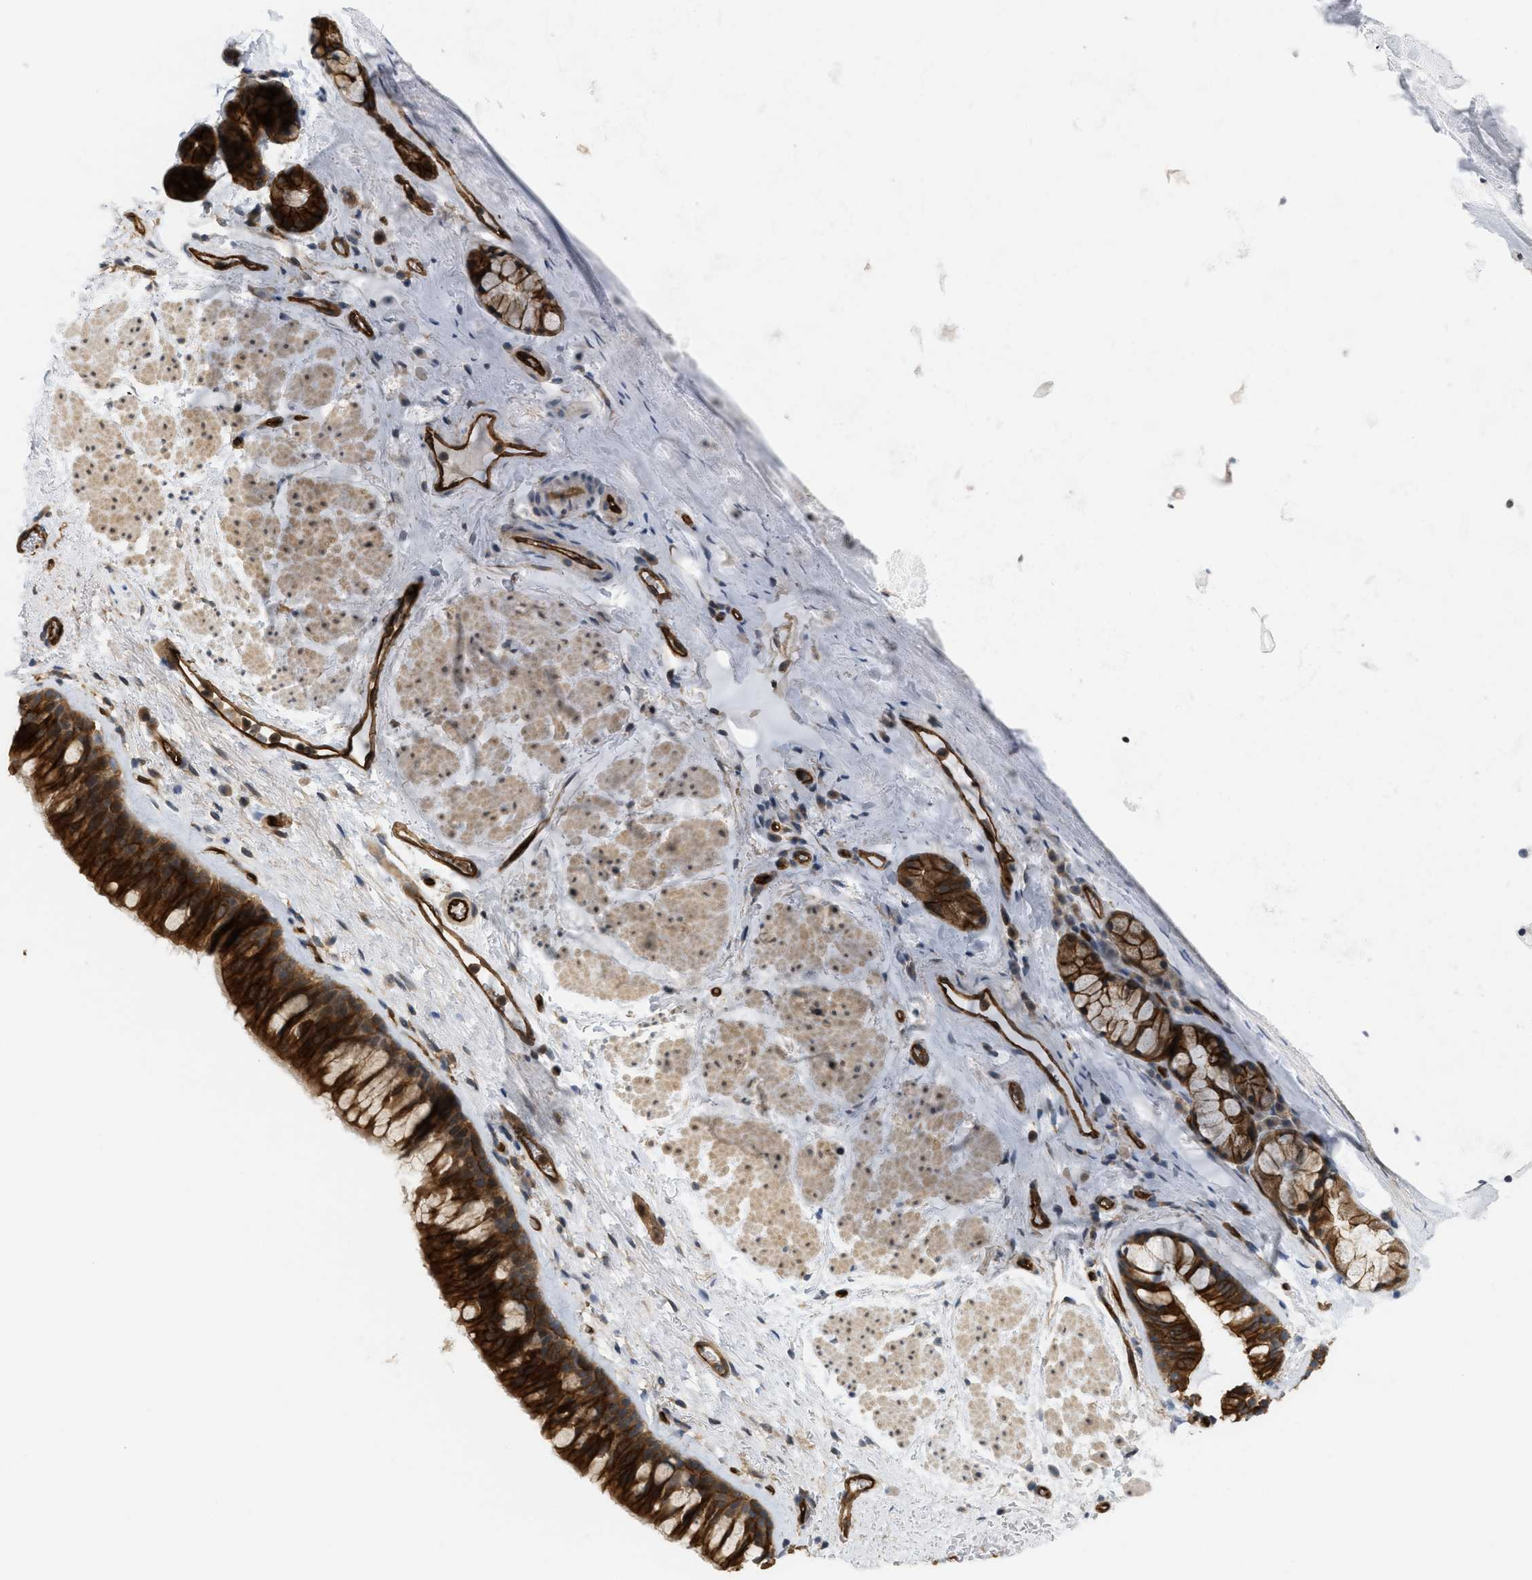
{"staining": {"intensity": "strong", "quantity": ">75%", "location": "cytoplasmic/membranous"}, "tissue": "bronchus", "cell_type": "Respiratory epithelial cells", "image_type": "normal", "snomed": [{"axis": "morphology", "description": "Normal tissue, NOS"}, {"axis": "topography", "description": "Cartilage tissue"}, {"axis": "topography", "description": "Bronchus"}], "caption": "About >75% of respiratory epithelial cells in benign human bronchus show strong cytoplasmic/membranous protein positivity as visualized by brown immunohistochemical staining.", "gene": "PALMD", "patient": {"sex": "female", "age": 53}}